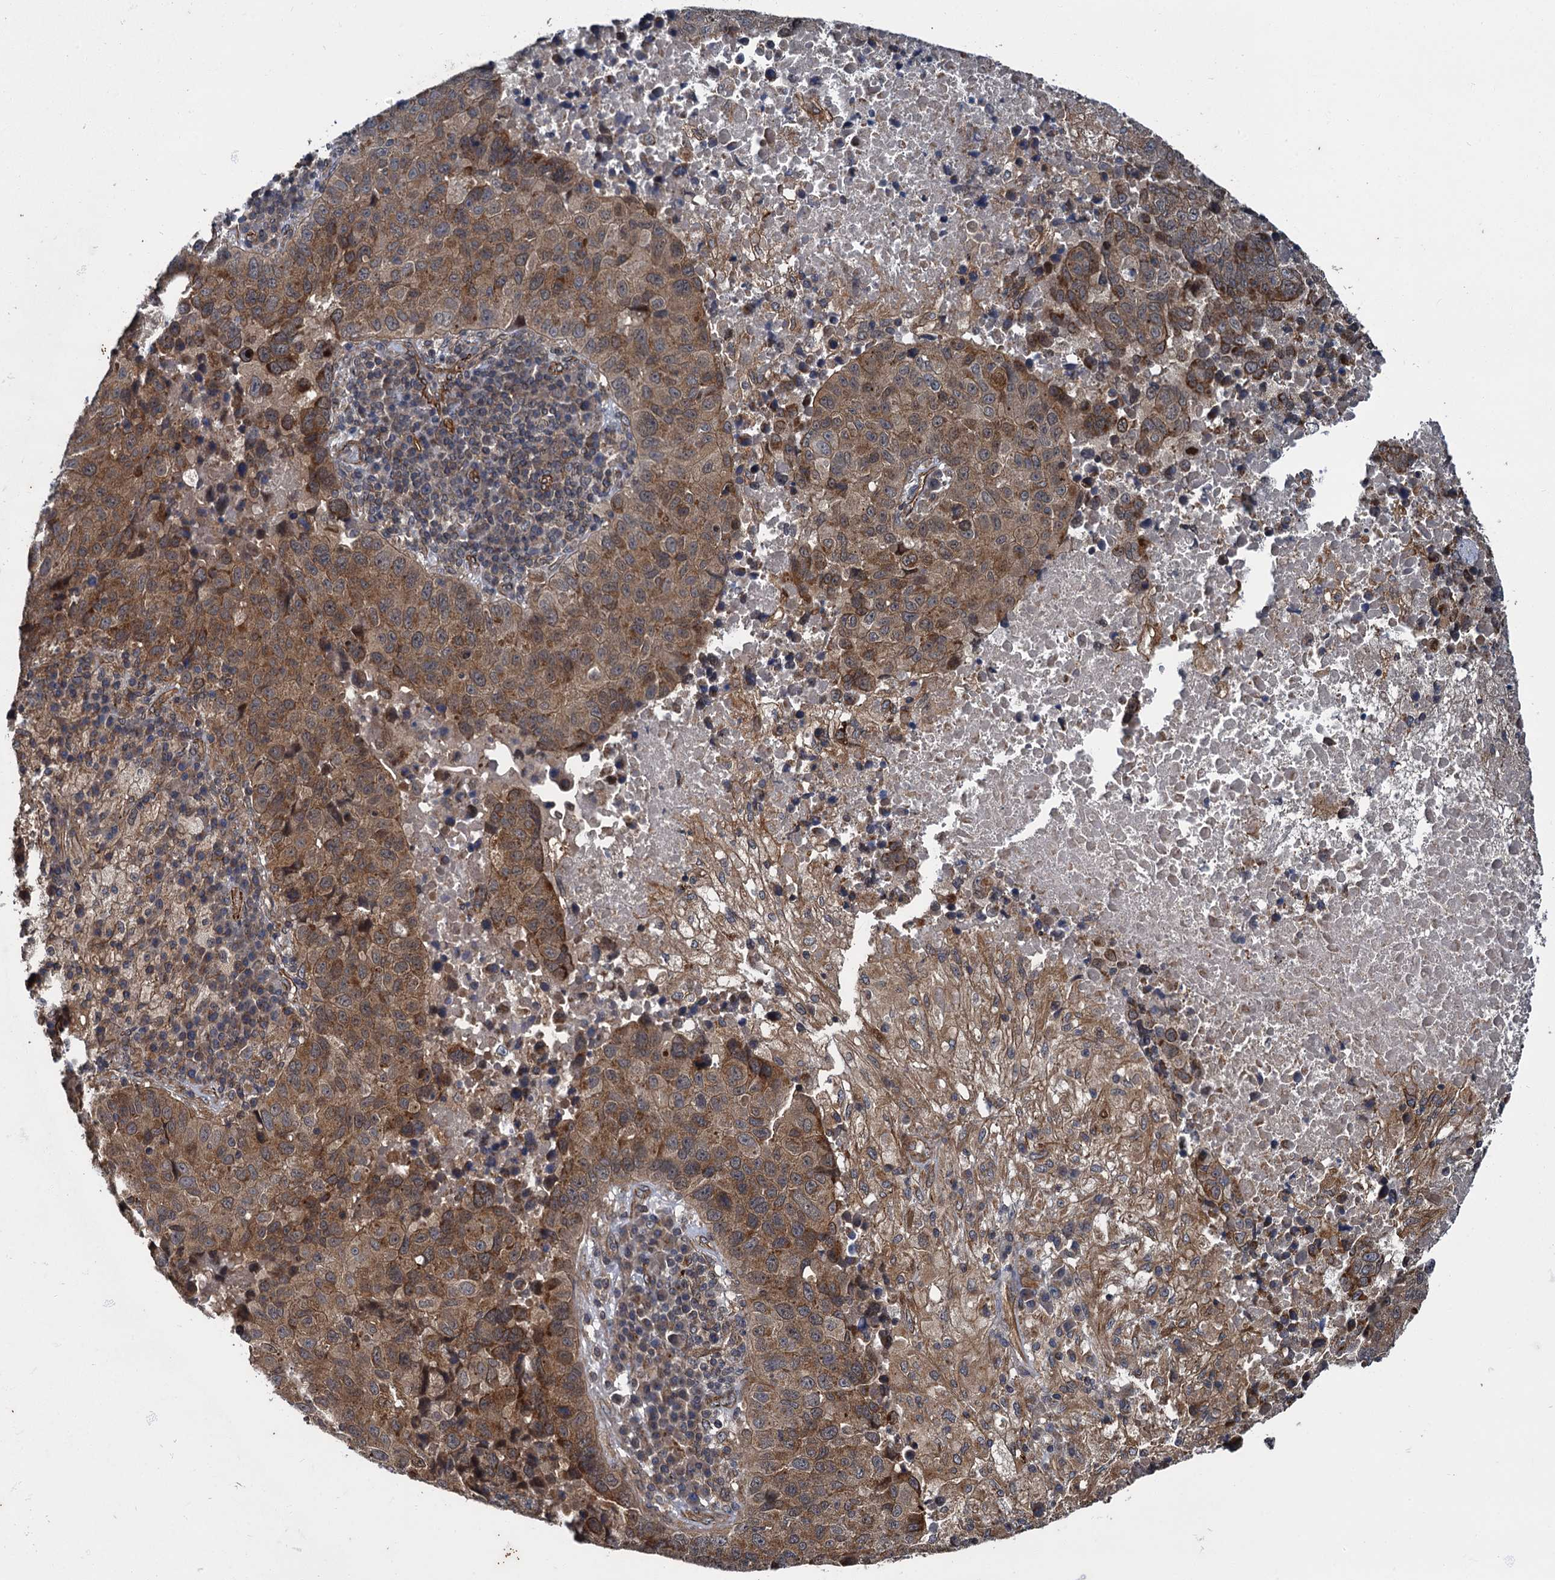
{"staining": {"intensity": "moderate", "quantity": ">75%", "location": "cytoplasmic/membranous"}, "tissue": "lung cancer", "cell_type": "Tumor cells", "image_type": "cancer", "snomed": [{"axis": "morphology", "description": "Squamous cell carcinoma, NOS"}, {"axis": "topography", "description": "Lung"}], "caption": "There is medium levels of moderate cytoplasmic/membranous positivity in tumor cells of lung squamous cell carcinoma, as demonstrated by immunohistochemical staining (brown color).", "gene": "ZFYVE19", "patient": {"sex": "male", "age": 73}}